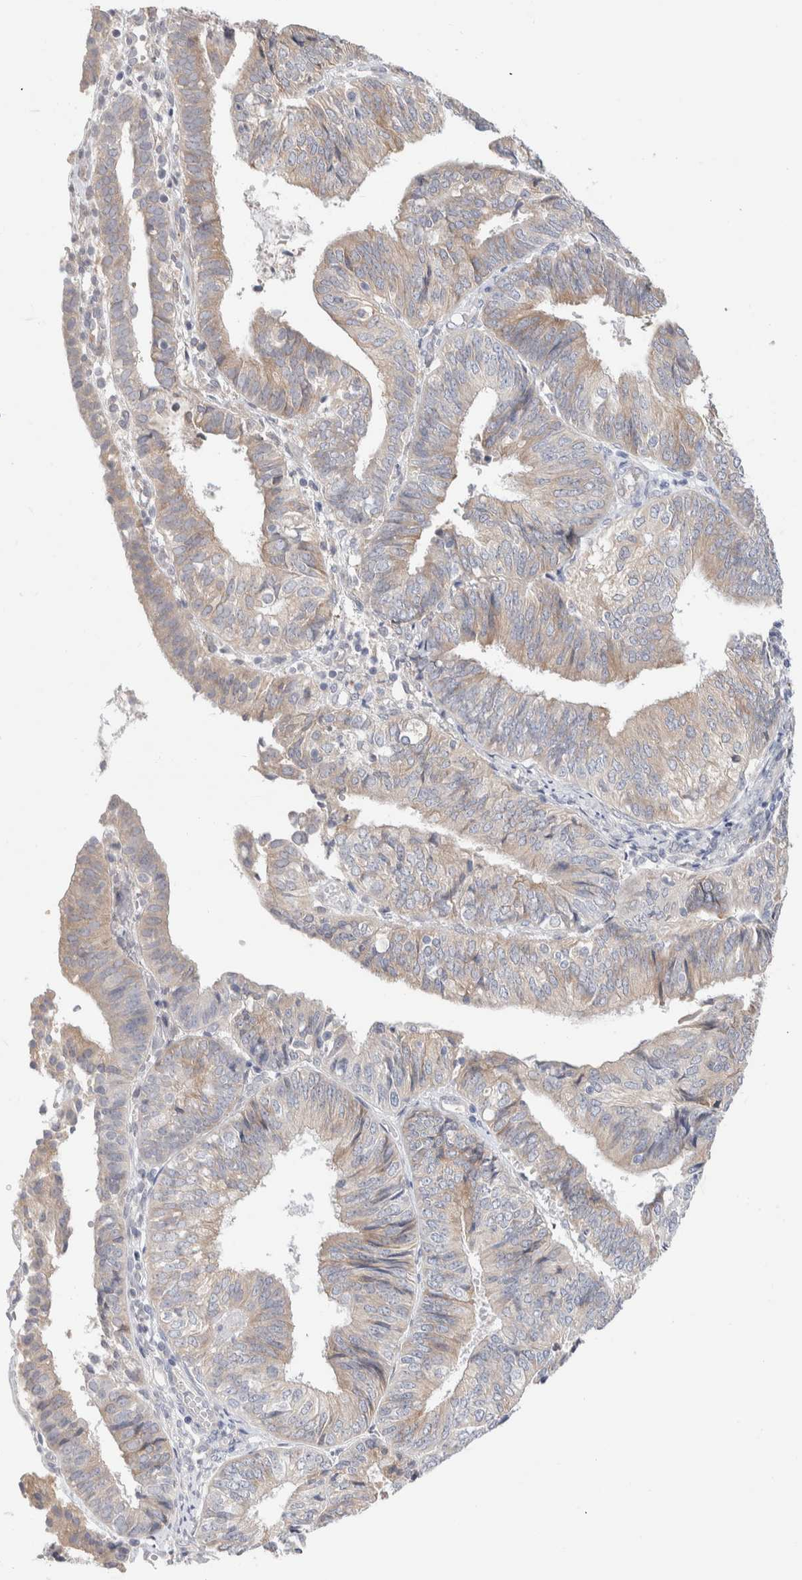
{"staining": {"intensity": "weak", "quantity": "25%-75%", "location": "cytoplasmic/membranous"}, "tissue": "endometrial cancer", "cell_type": "Tumor cells", "image_type": "cancer", "snomed": [{"axis": "morphology", "description": "Adenocarcinoma, NOS"}, {"axis": "topography", "description": "Endometrium"}], "caption": "Weak cytoplasmic/membranous expression is appreciated in about 25%-75% of tumor cells in adenocarcinoma (endometrial). Nuclei are stained in blue.", "gene": "RUSF1", "patient": {"sex": "female", "age": 58}}